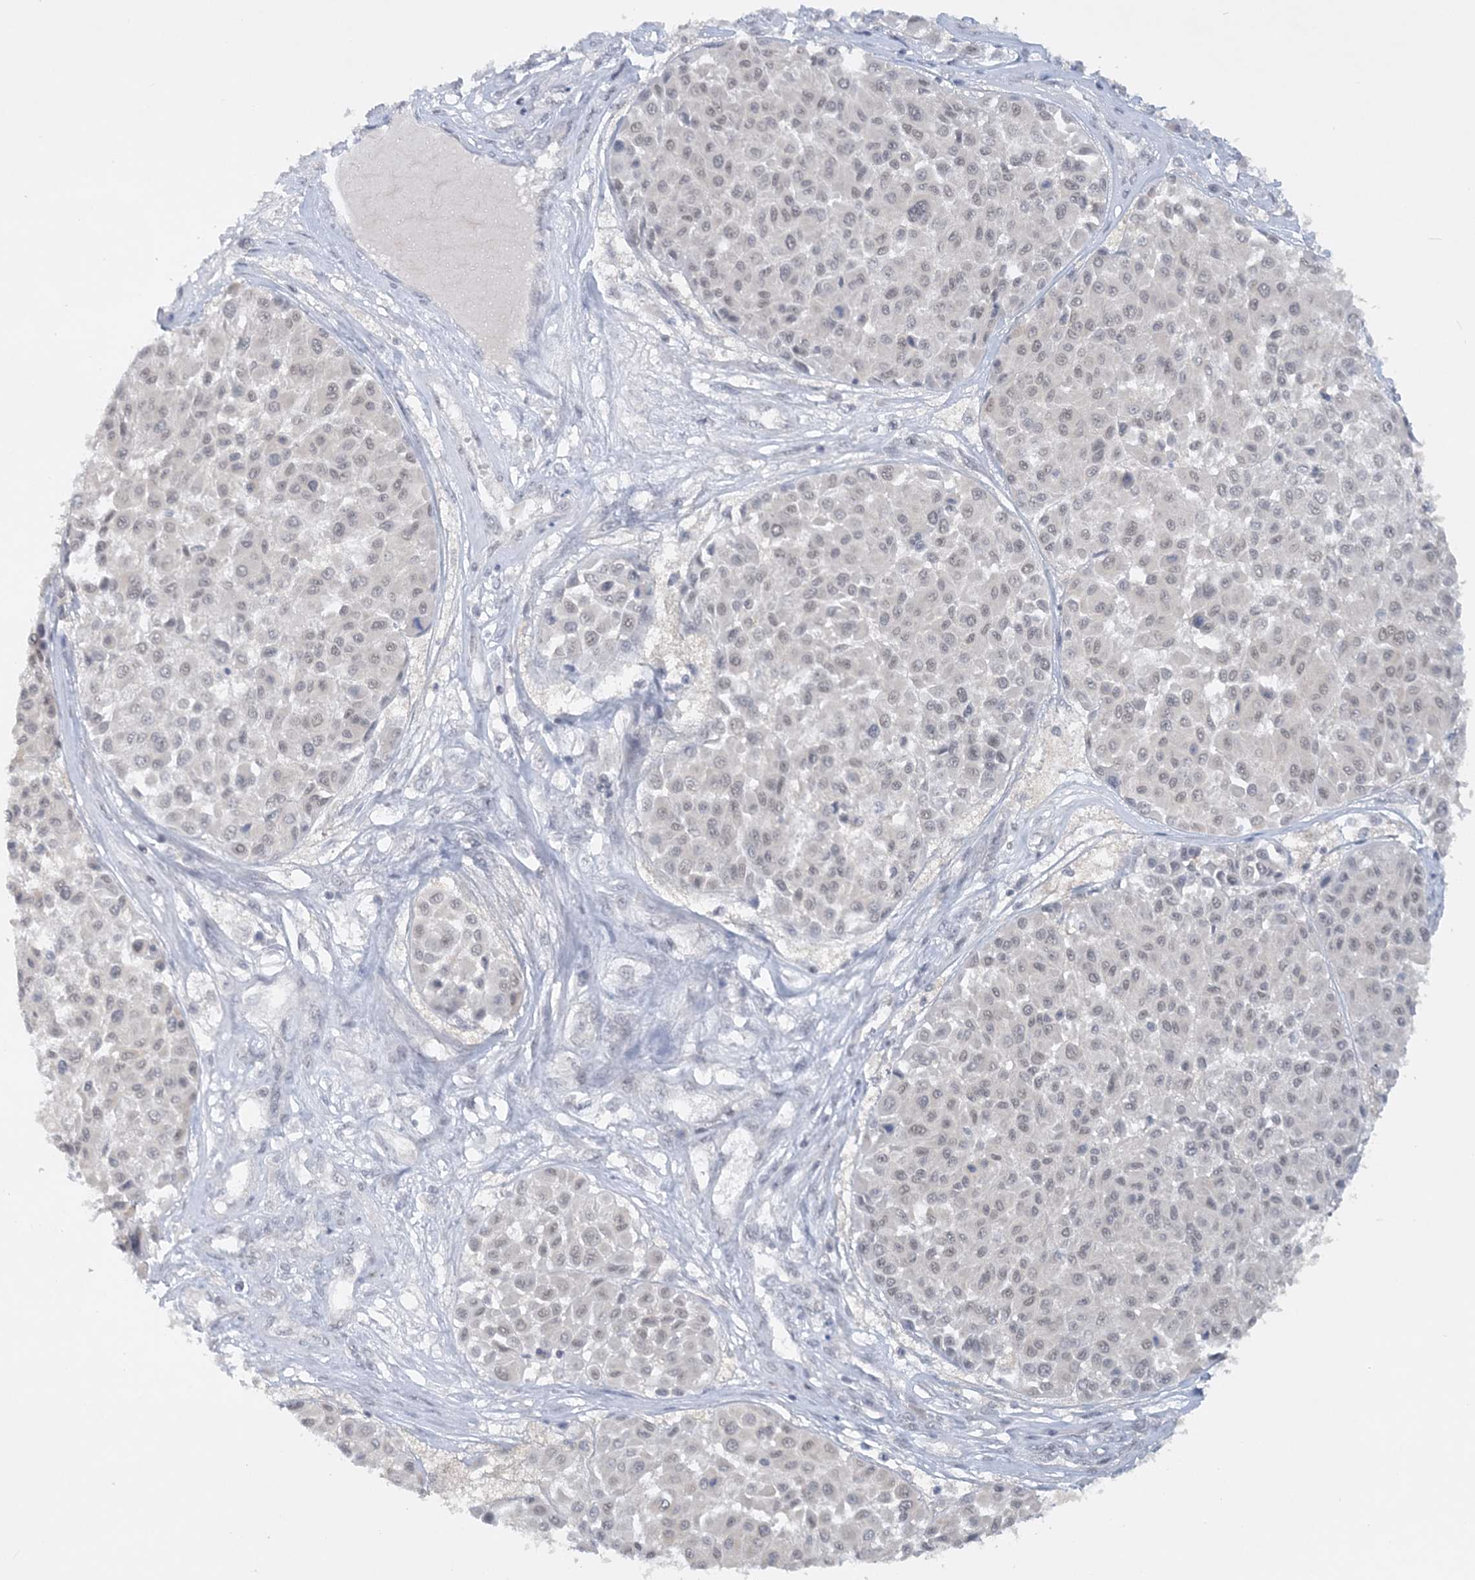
{"staining": {"intensity": "weak", "quantity": "<25%", "location": "nuclear"}, "tissue": "melanoma", "cell_type": "Tumor cells", "image_type": "cancer", "snomed": [{"axis": "morphology", "description": "Malignant melanoma, Metastatic site"}, {"axis": "topography", "description": "Soft tissue"}], "caption": "DAB immunohistochemical staining of human melanoma displays no significant expression in tumor cells.", "gene": "KMT2D", "patient": {"sex": "male", "age": 41}}